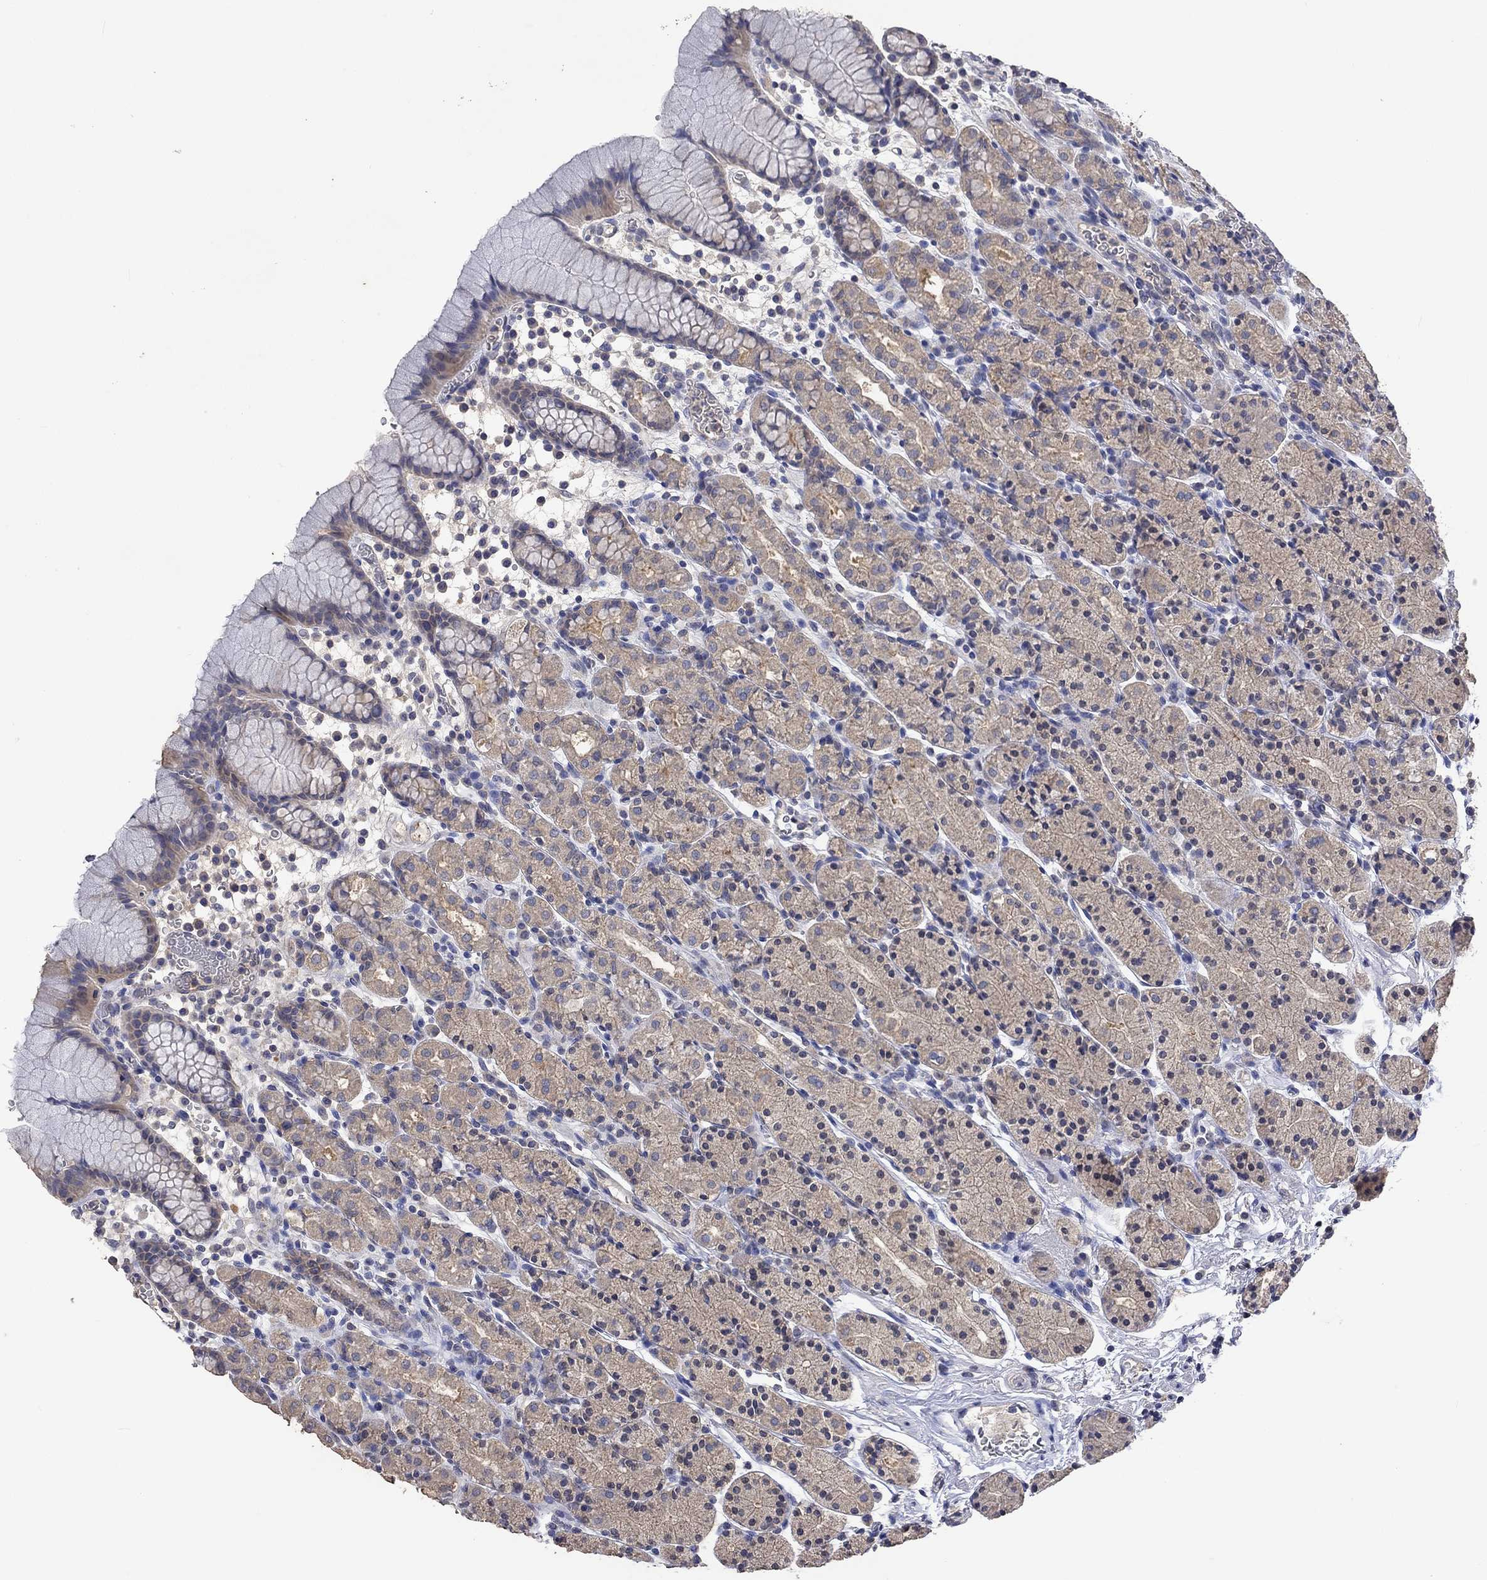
{"staining": {"intensity": "weak", "quantity": "25%-75%", "location": "cytoplasmic/membranous"}, "tissue": "stomach", "cell_type": "Glandular cells", "image_type": "normal", "snomed": [{"axis": "morphology", "description": "Normal tissue, NOS"}, {"axis": "topography", "description": "Stomach, upper"}, {"axis": "topography", "description": "Stomach"}], "caption": "A low amount of weak cytoplasmic/membranous positivity is identified in about 25%-75% of glandular cells in unremarkable stomach.", "gene": "PTPN20", "patient": {"sex": "male", "age": 62}}